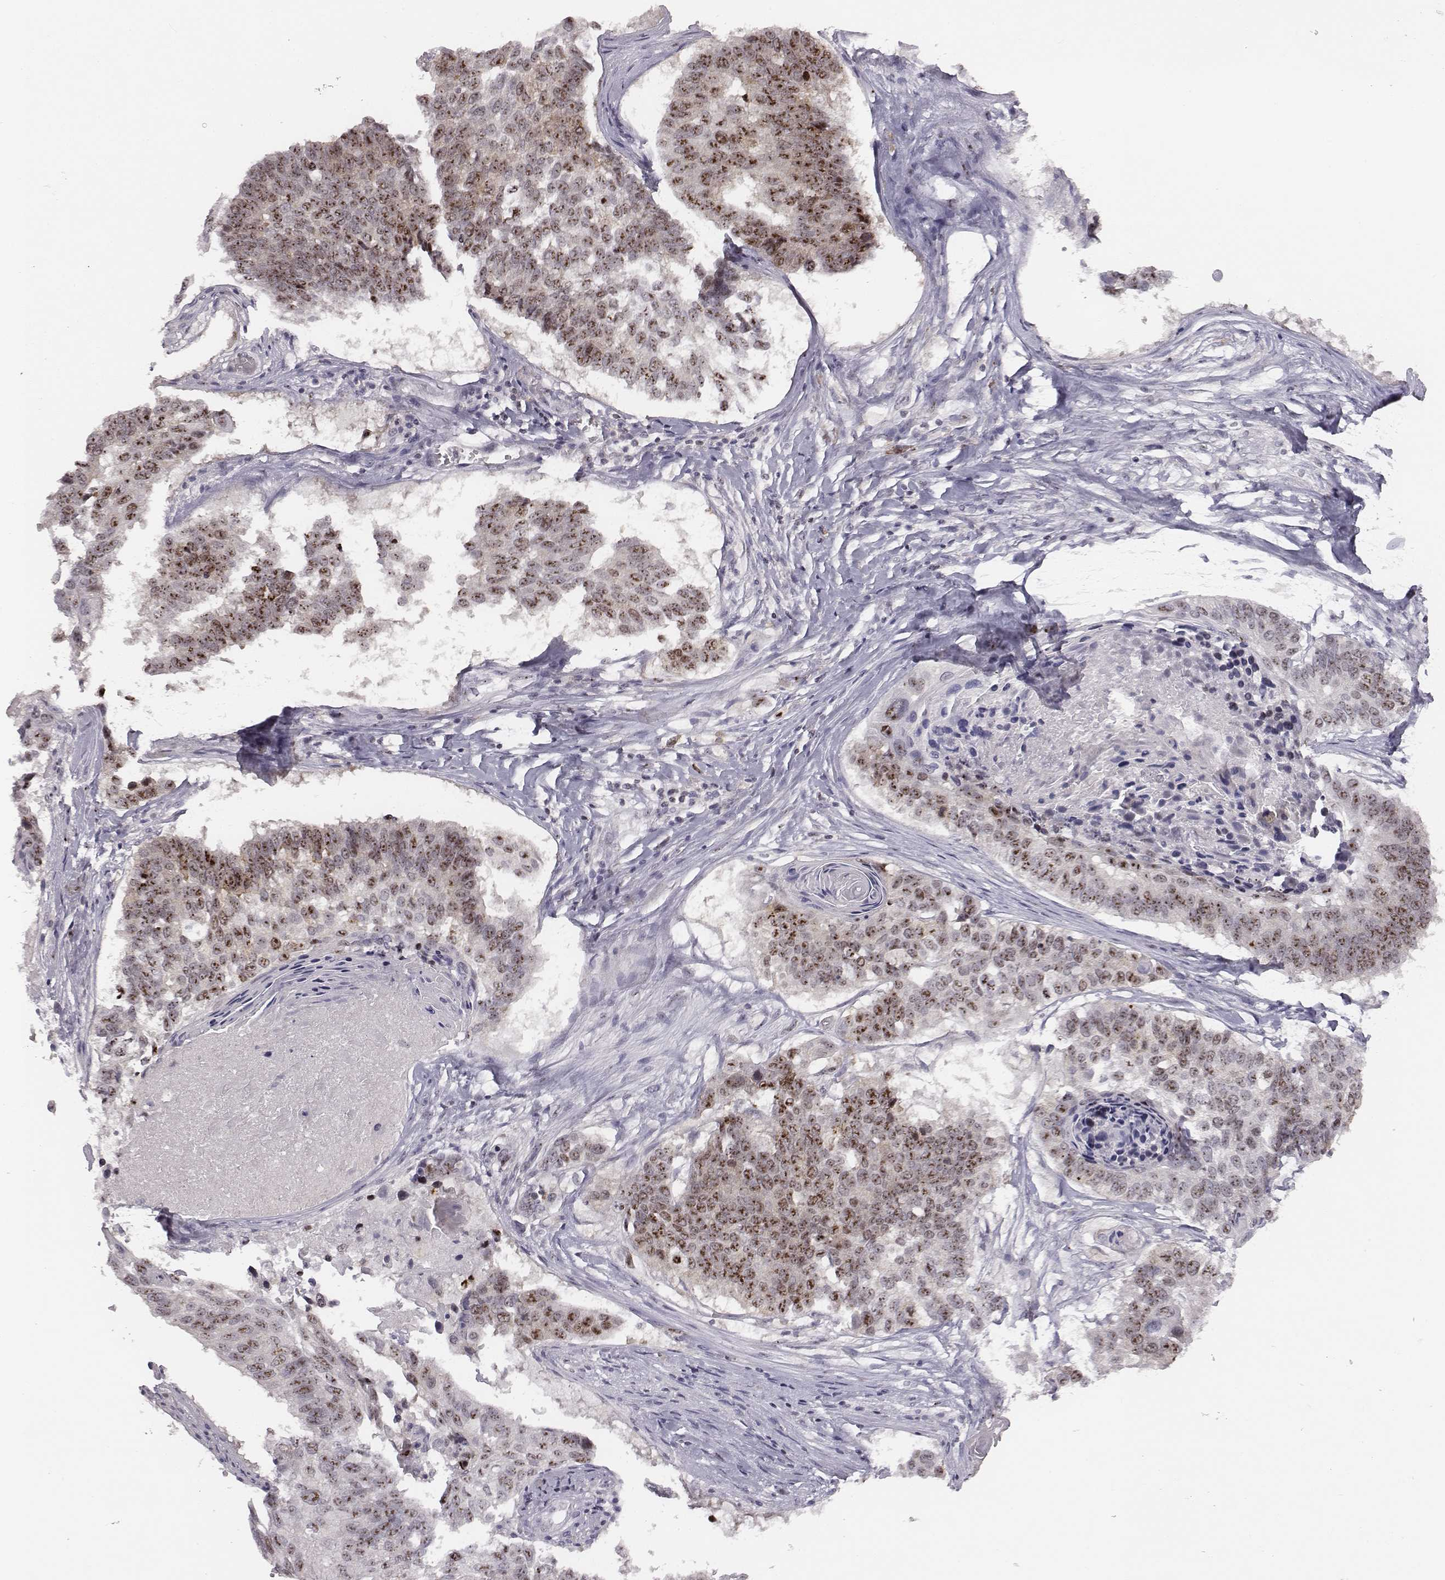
{"staining": {"intensity": "strong", "quantity": ">75%", "location": "nuclear"}, "tissue": "lung cancer", "cell_type": "Tumor cells", "image_type": "cancer", "snomed": [{"axis": "morphology", "description": "Squamous cell carcinoma, NOS"}, {"axis": "topography", "description": "Lung"}], "caption": "Tumor cells show high levels of strong nuclear staining in approximately >75% of cells in human lung cancer (squamous cell carcinoma).", "gene": "NIFK", "patient": {"sex": "male", "age": 73}}